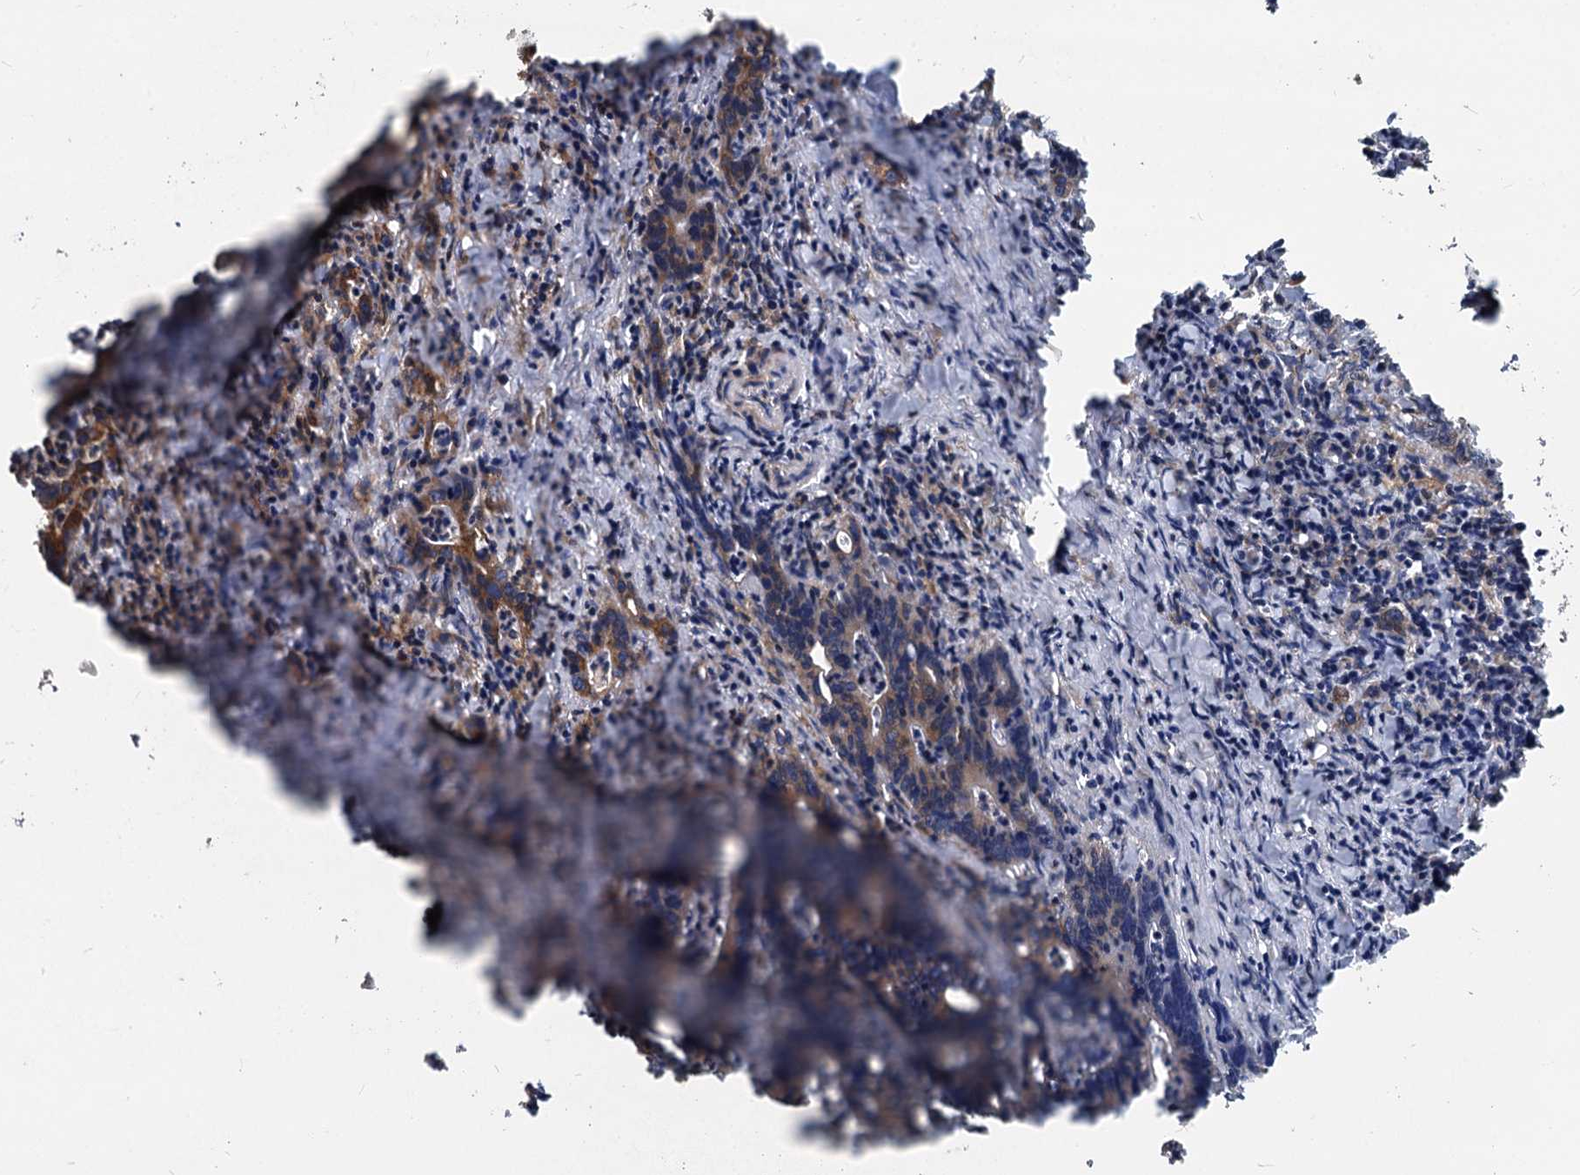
{"staining": {"intensity": "strong", "quantity": "25%-75%", "location": "cytoplasmic/membranous"}, "tissue": "colorectal cancer", "cell_type": "Tumor cells", "image_type": "cancer", "snomed": [{"axis": "morphology", "description": "Adenocarcinoma, NOS"}, {"axis": "topography", "description": "Colon"}], "caption": "IHC of human colorectal cancer (adenocarcinoma) shows high levels of strong cytoplasmic/membranous positivity in approximately 25%-75% of tumor cells.", "gene": "STIM1", "patient": {"sex": "female", "age": 75}}